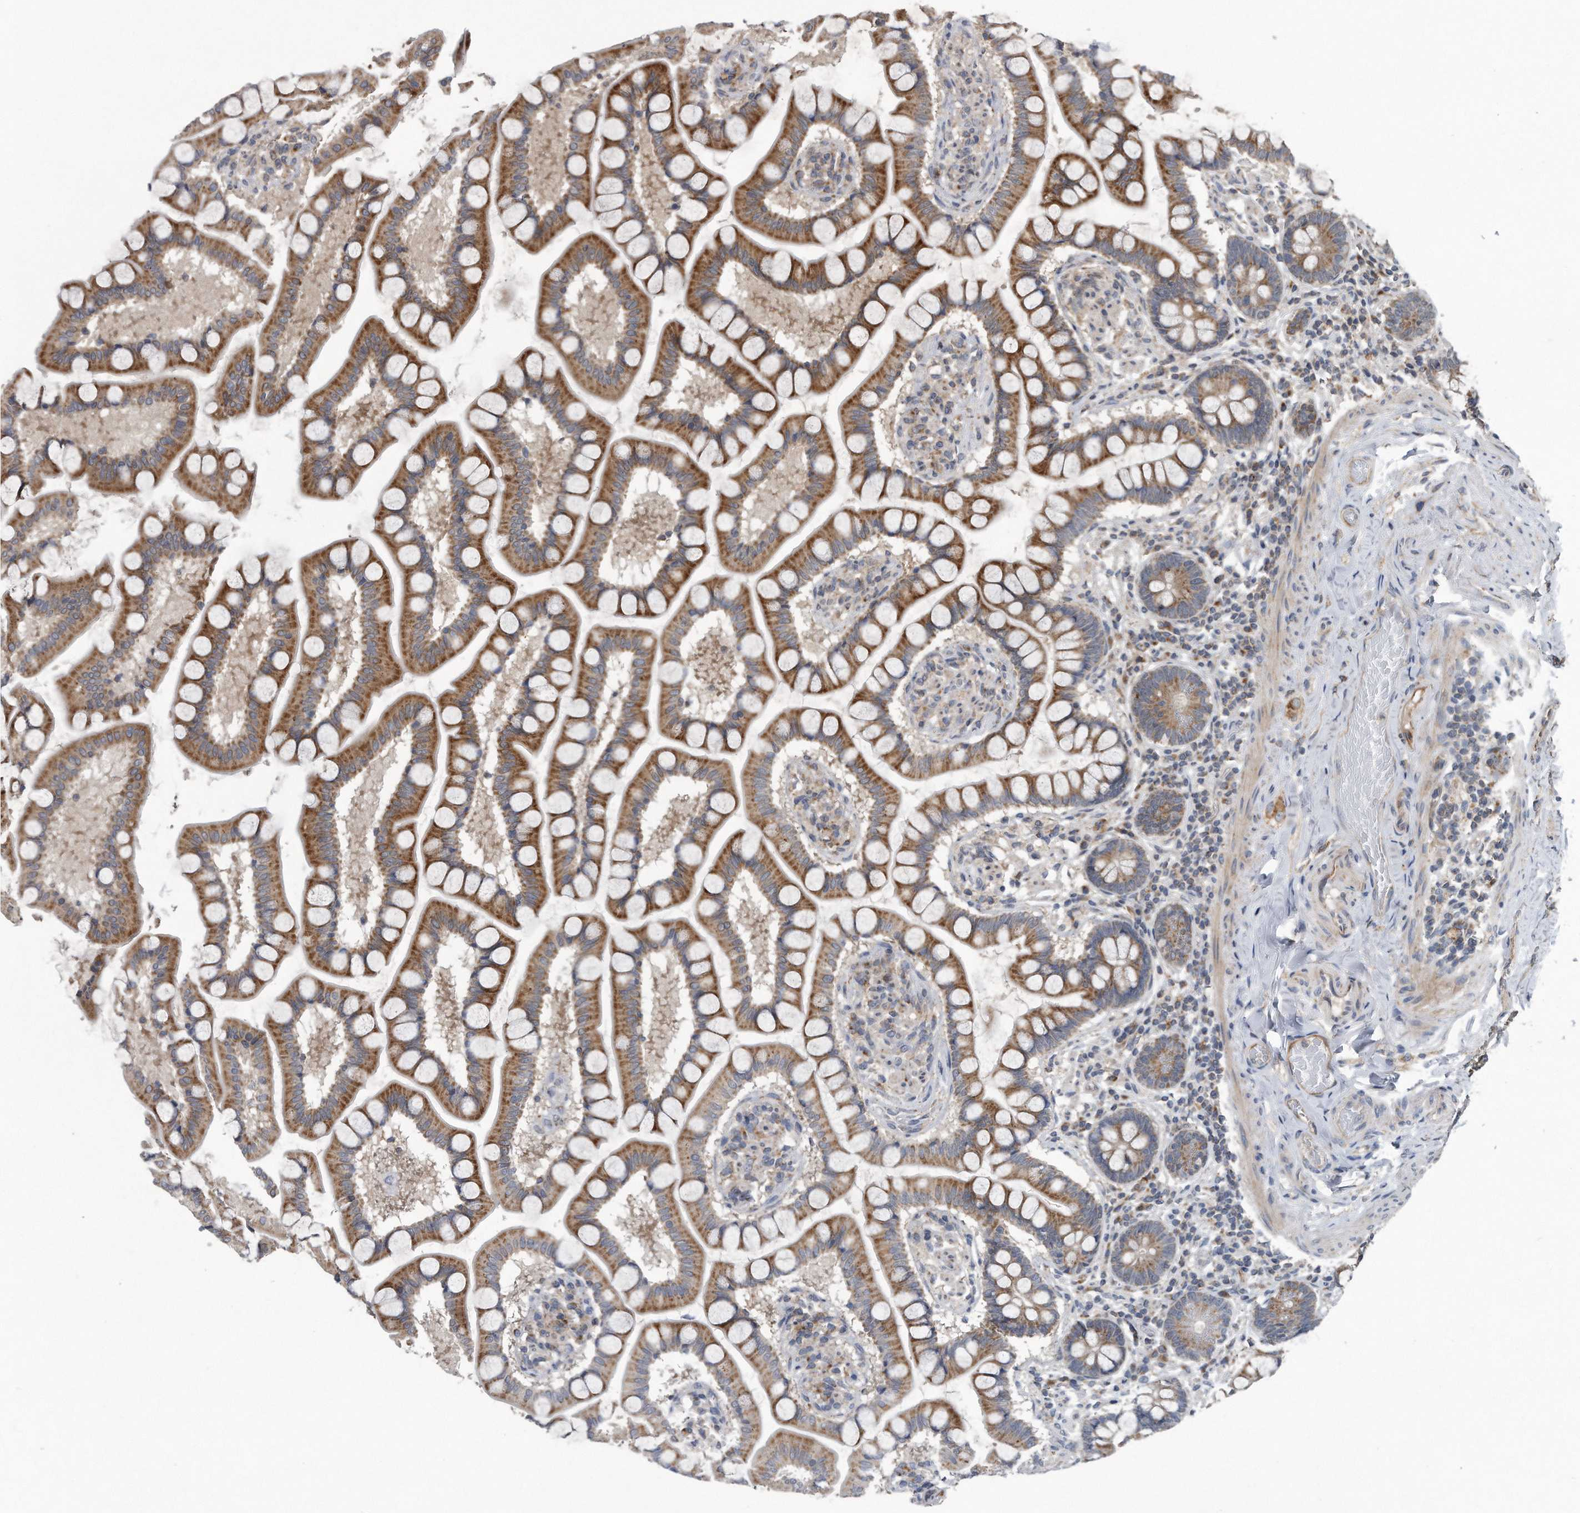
{"staining": {"intensity": "moderate", "quantity": ">75%", "location": "cytoplasmic/membranous"}, "tissue": "small intestine", "cell_type": "Glandular cells", "image_type": "normal", "snomed": [{"axis": "morphology", "description": "Normal tissue, NOS"}, {"axis": "topography", "description": "Small intestine"}], "caption": "DAB (3,3'-diaminobenzidine) immunohistochemical staining of benign small intestine shows moderate cytoplasmic/membranous protein expression in about >75% of glandular cells.", "gene": "LYRM4", "patient": {"sex": "male", "age": 41}}